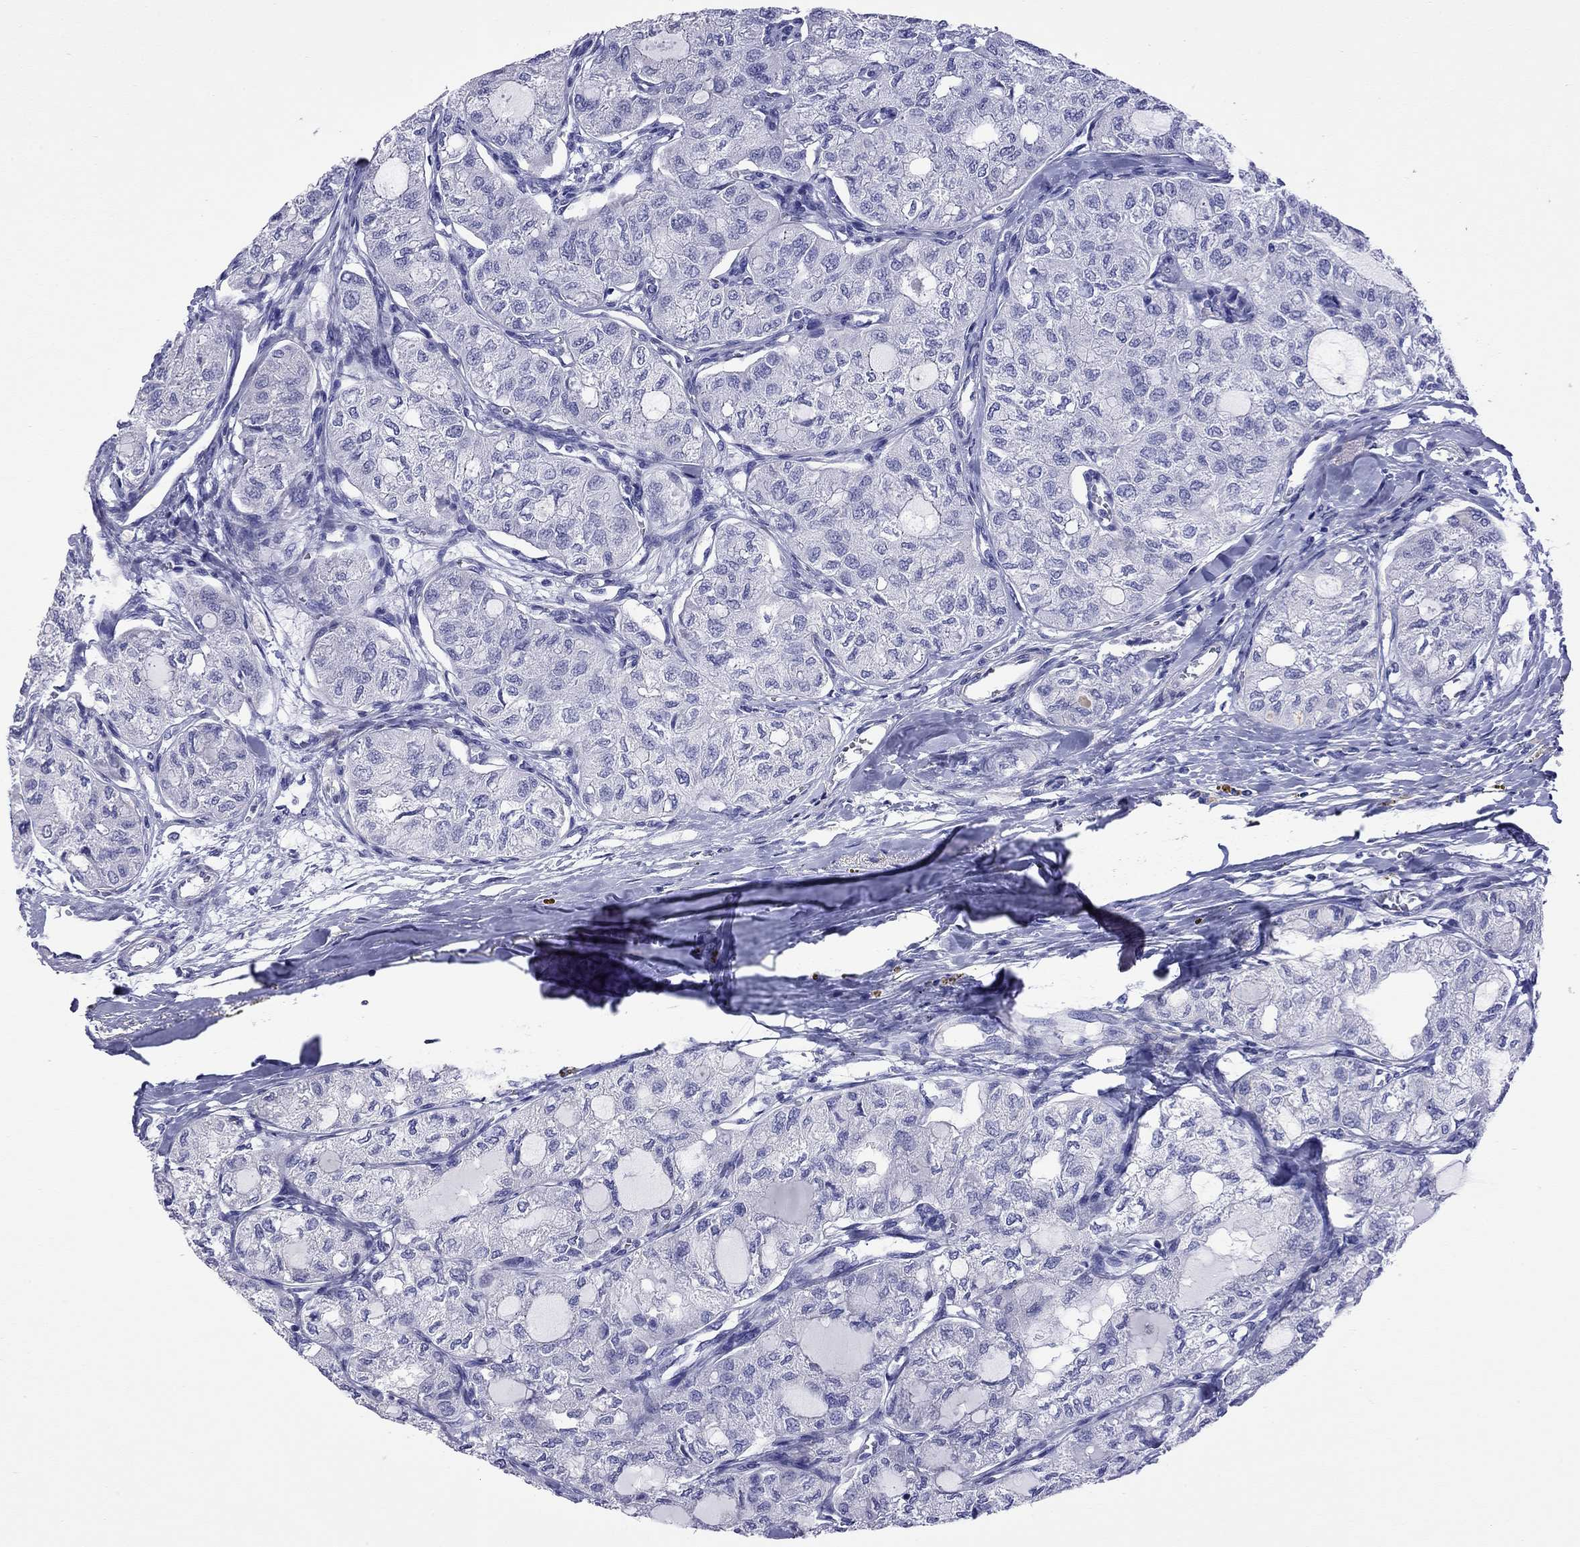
{"staining": {"intensity": "negative", "quantity": "none", "location": "none"}, "tissue": "thyroid cancer", "cell_type": "Tumor cells", "image_type": "cancer", "snomed": [{"axis": "morphology", "description": "Follicular adenoma carcinoma, NOS"}, {"axis": "topography", "description": "Thyroid gland"}], "caption": "Immunohistochemistry micrograph of neoplastic tissue: follicular adenoma carcinoma (thyroid) stained with DAB exhibits no significant protein positivity in tumor cells. Nuclei are stained in blue.", "gene": "KIAA2012", "patient": {"sex": "male", "age": 75}}